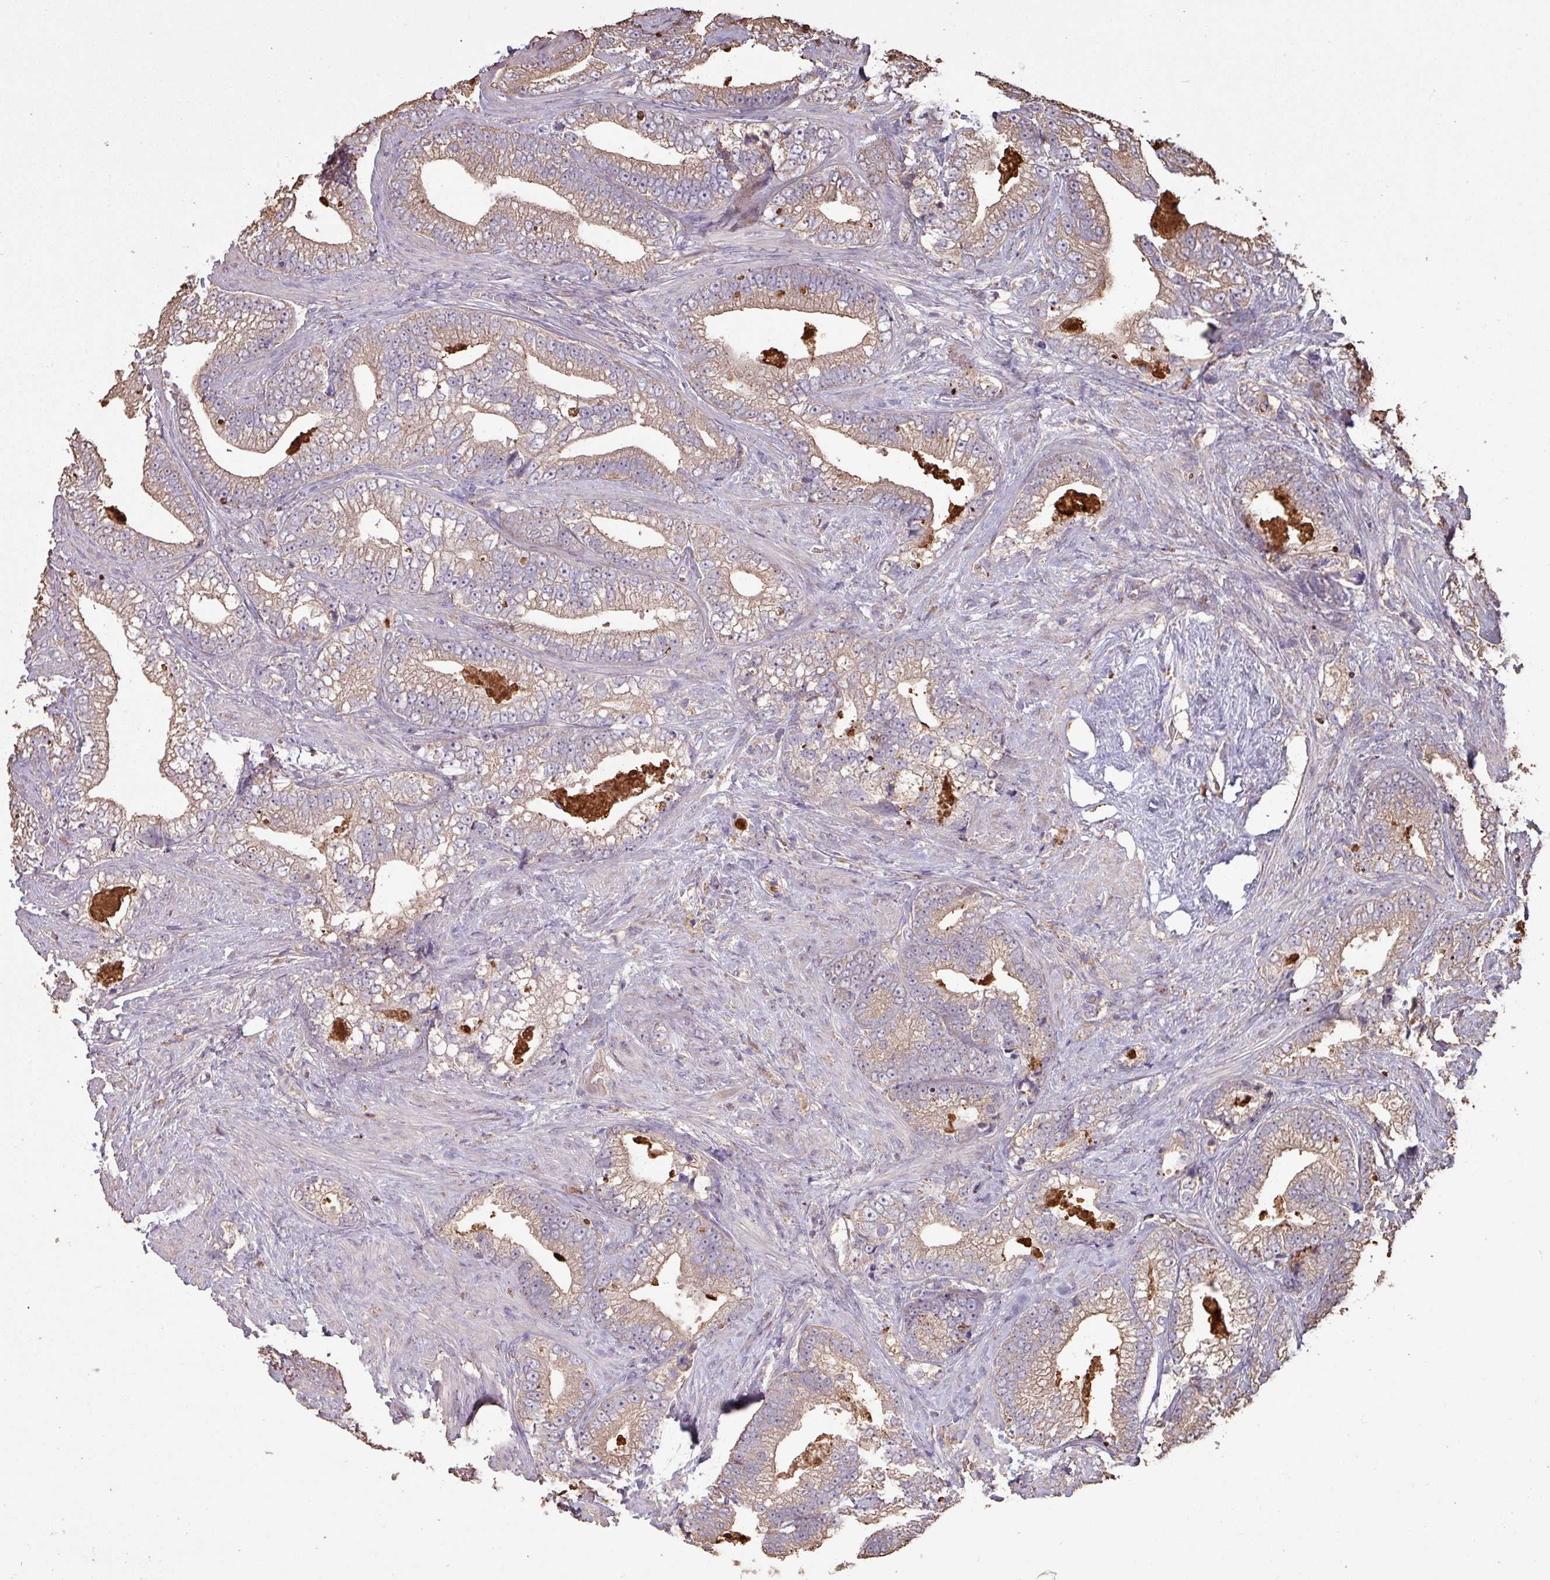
{"staining": {"intensity": "weak", "quantity": "25%-75%", "location": "cytoplasmic/membranous"}, "tissue": "prostate cancer", "cell_type": "Tumor cells", "image_type": "cancer", "snomed": [{"axis": "morphology", "description": "Adenocarcinoma, High grade"}, {"axis": "topography", "description": "Prostate and seminal vesicle, NOS"}], "caption": "A micrograph of prostate cancer (high-grade adenocarcinoma) stained for a protein exhibits weak cytoplasmic/membranous brown staining in tumor cells.", "gene": "CAMK2B", "patient": {"sex": "male", "age": 67}}